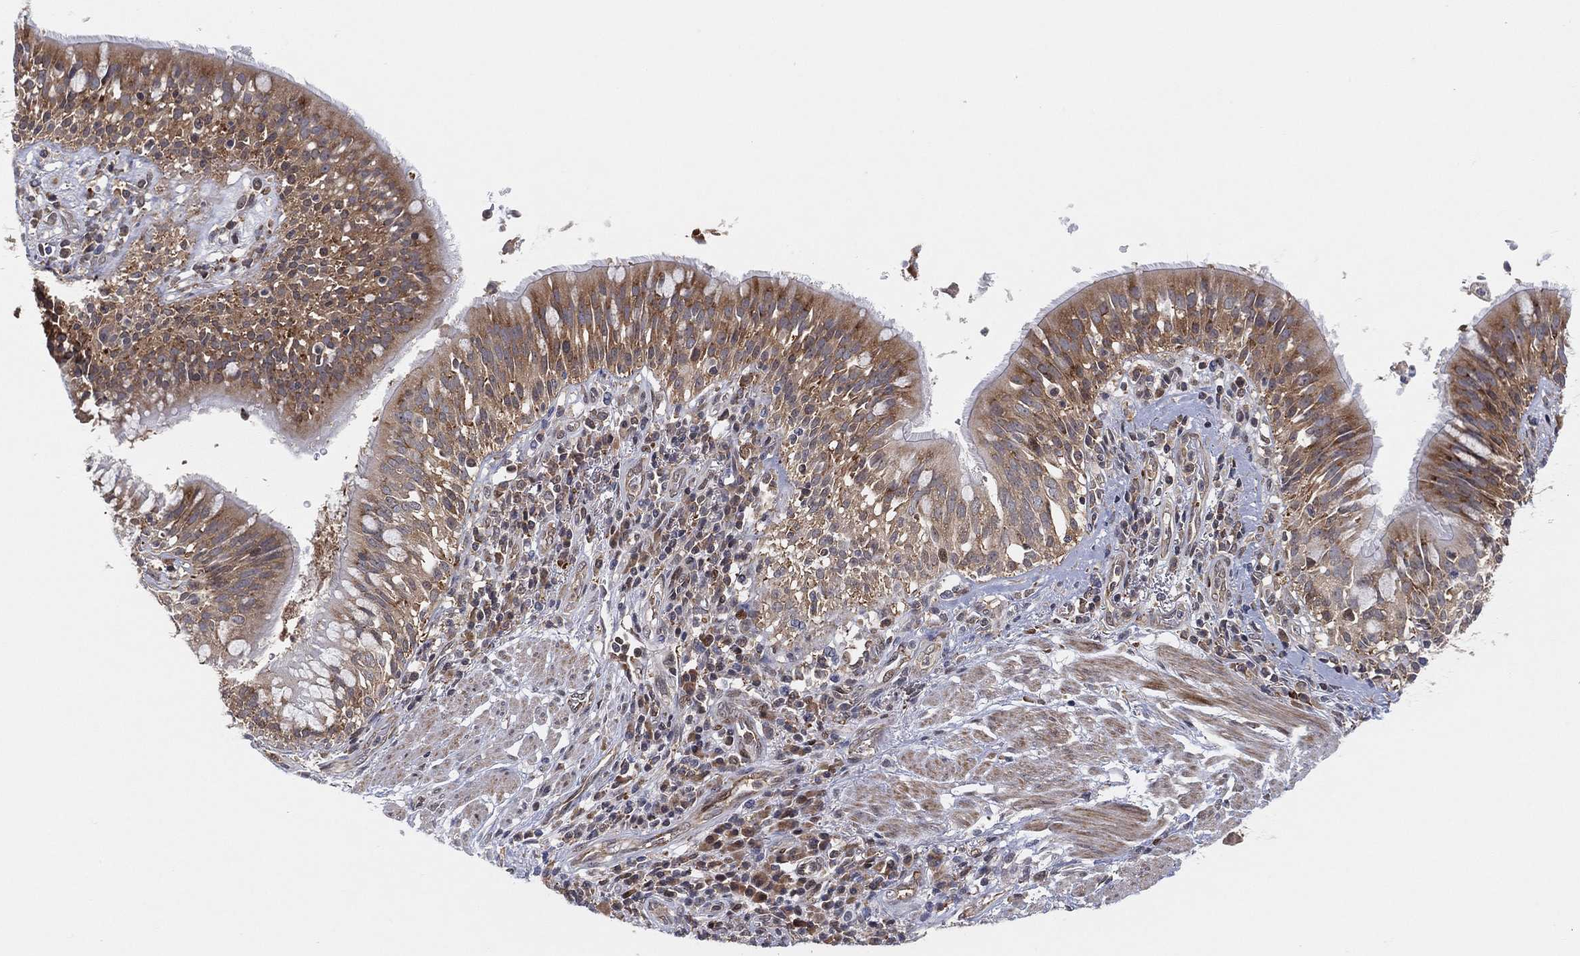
{"staining": {"intensity": "moderate", "quantity": "25%-75%", "location": "cytoplasmic/membranous"}, "tissue": "bronchus", "cell_type": "Respiratory epithelial cells", "image_type": "normal", "snomed": [{"axis": "morphology", "description": "Normal tissue, NOS"}, {"axis": "morphology", "description": "Squamous cell carcinoma, NOS"}, {"axis": "topography", "description": "Bronchus"}, {"axis": "topography", "description": "Lung"}], "caption": "Immunohistochemical staining of unremarkable human bronchus shows medium levels of moderate cytoplasmic/membranous expression in approximately 25%-75% of respiratory epithelial cells.", "gene": "TMTC4", "patient": {"sex": "male", "age": 64}}